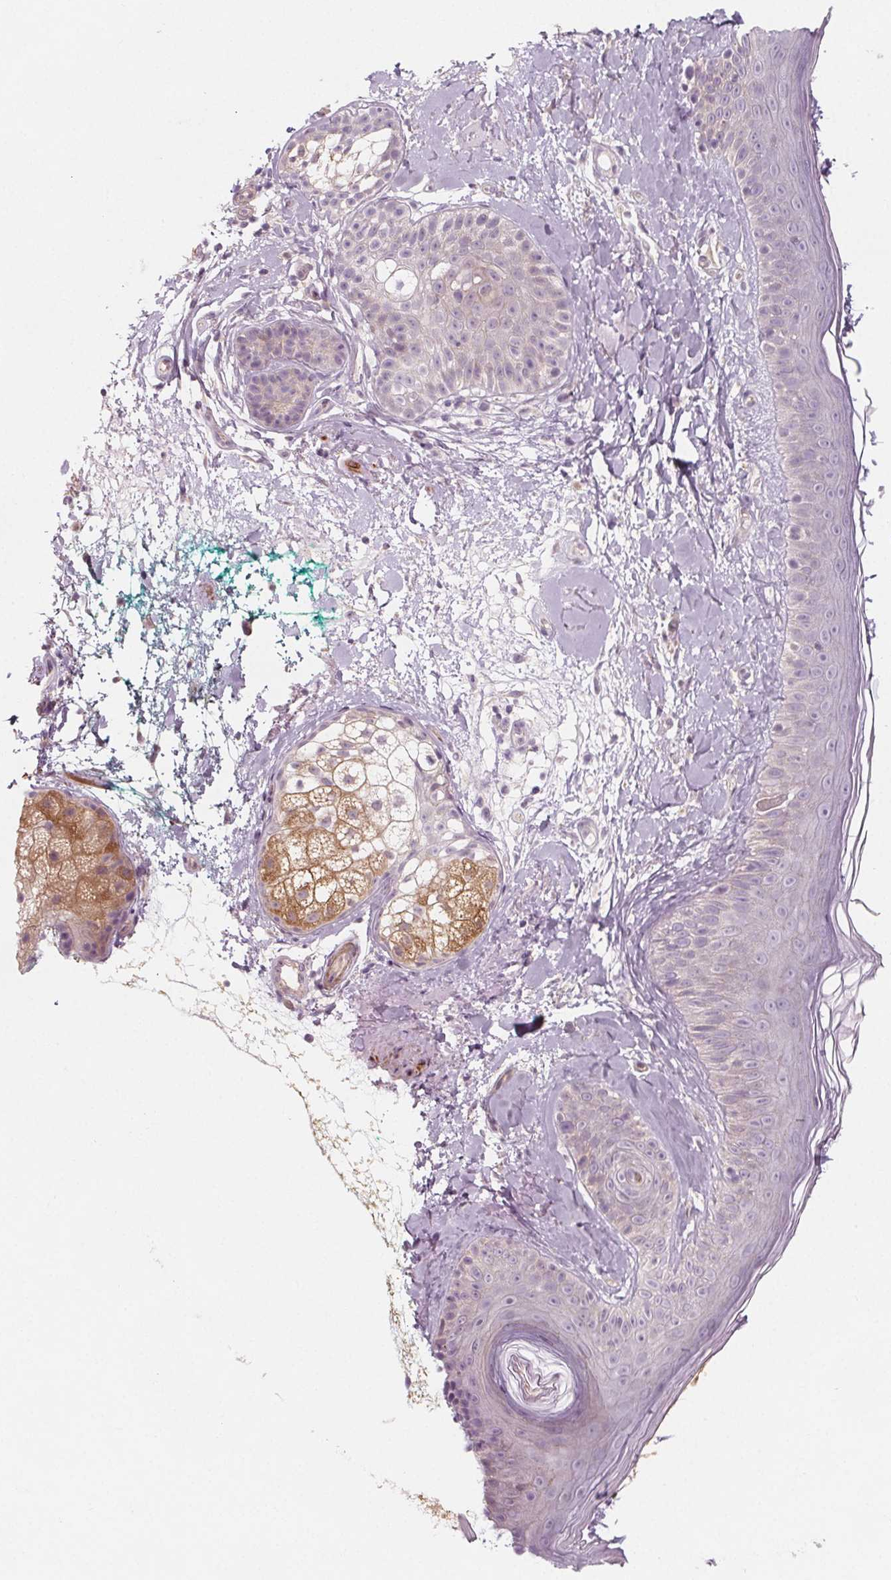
{"staining": {"intensity": "negative", "quantity": "none", "location": "none"}, "tissue": "skin", "cell_type": "Fibroblasts", "image_type": "normal", "snomed": [{"axis": "morphology", "description": "Normal tissue, NOS"}, {"axis": "topography", "description": "Skin"}], "caption": "Protein analysis of benign skin displays no significant staining in fibroblasts.", "gene": "ADAM33", "patient": {"sex": "male", "age": 73}}